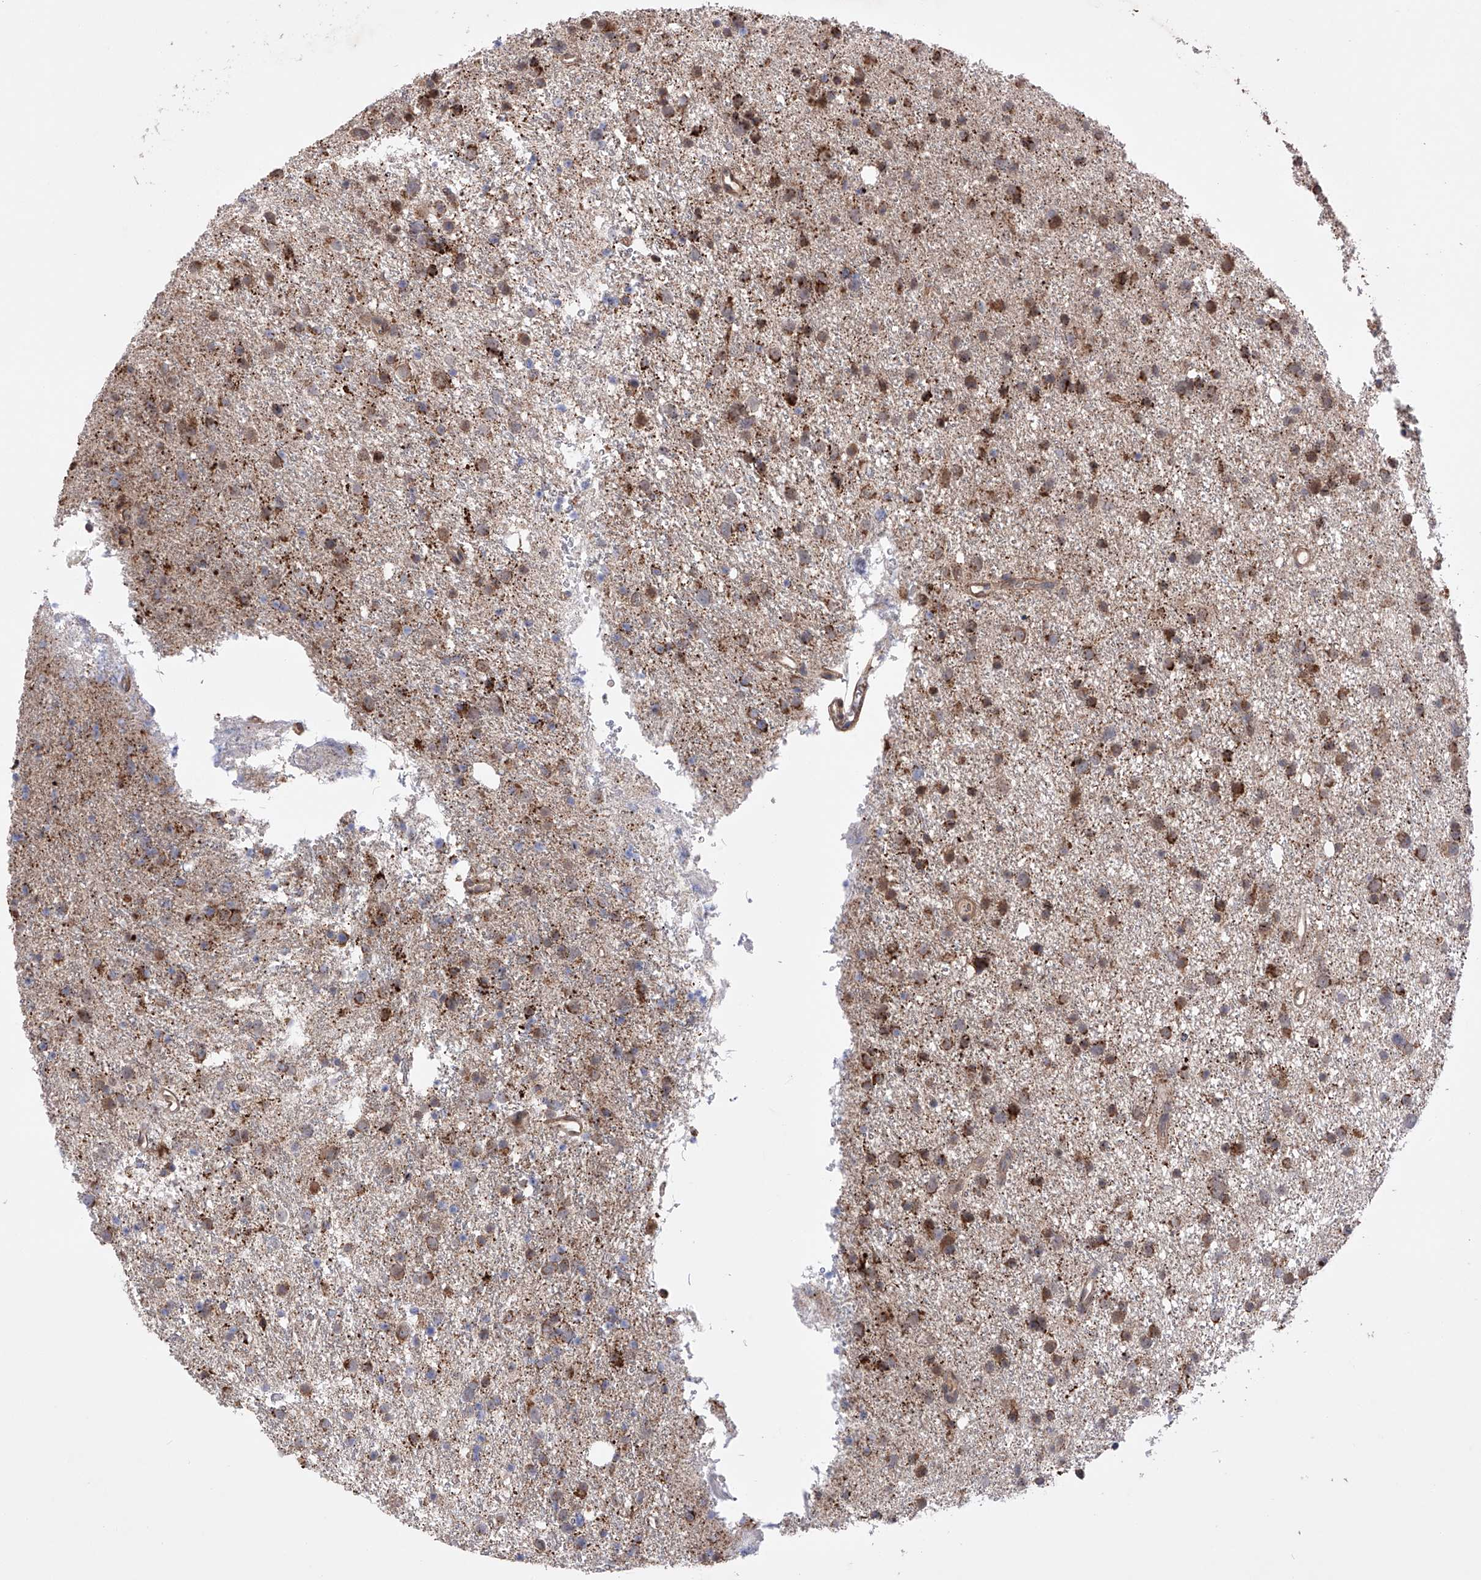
{"staining": {"intensity": "moderate", "quantity": ">75%", "location": "cytoplasmic/membranous"}, "tissue": "glioma", "cell_type": "Tumor cells", "image_type": "cancer", "snomed": [{"axis": "morphology", "description": "Glioma, malignant, Low grade"}, {"axis": "topography", "description": "Cerebral cortex"}], "caption": "Immunohistochemical staining of glioma exhibits medium levels of moderate cytoplasmic/membranous protein expression in about >75% of tumor cells.", "gene": "SDHAF4", "patient": {"sex": "female", "age": 39}}